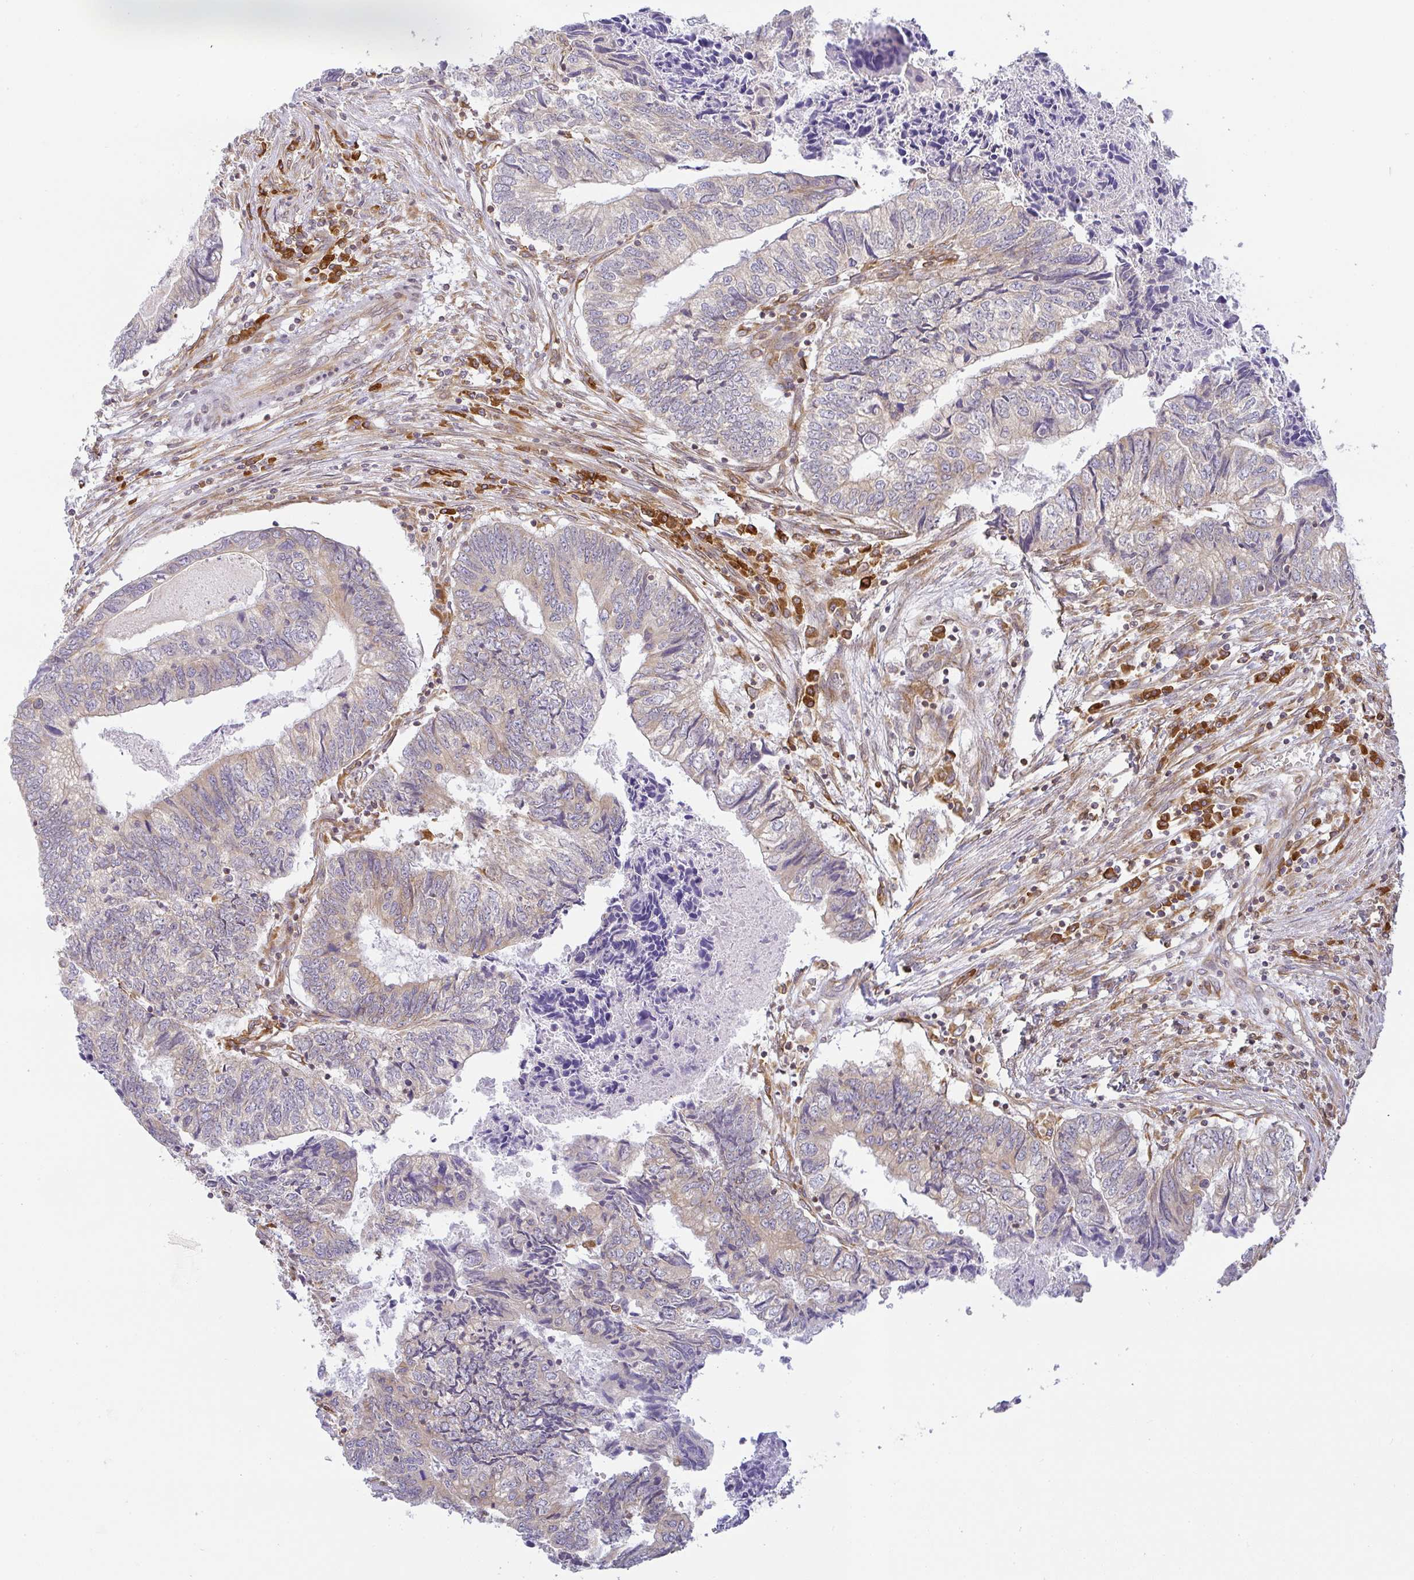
{"staining": {"intensity": "weak", "quantity": "25%-75%", "location": "cytoplasmic/membranous"}, "tissue": "colorectal cancer", "cell_type": "Tumor cells", "image_type": "cancer", "snomed": [{"axis": "morphology", "description": "Adenocarcinoma, NOS"}, {"axis": "topography", "description": "Colon"}], "caption": "High-power microscopy captured an immunohistochemistry (IHC) photomicrograph of colorectal adenocarcinoma, revealing weak cytoplasmic/membranous positivity in approximately 25%-75% of tumor cells. The protein of interest is shown in brown color, while the nuclei are stained blue.", "gene": "DERL2", "patient": {"sex": "male", "age": 86}}